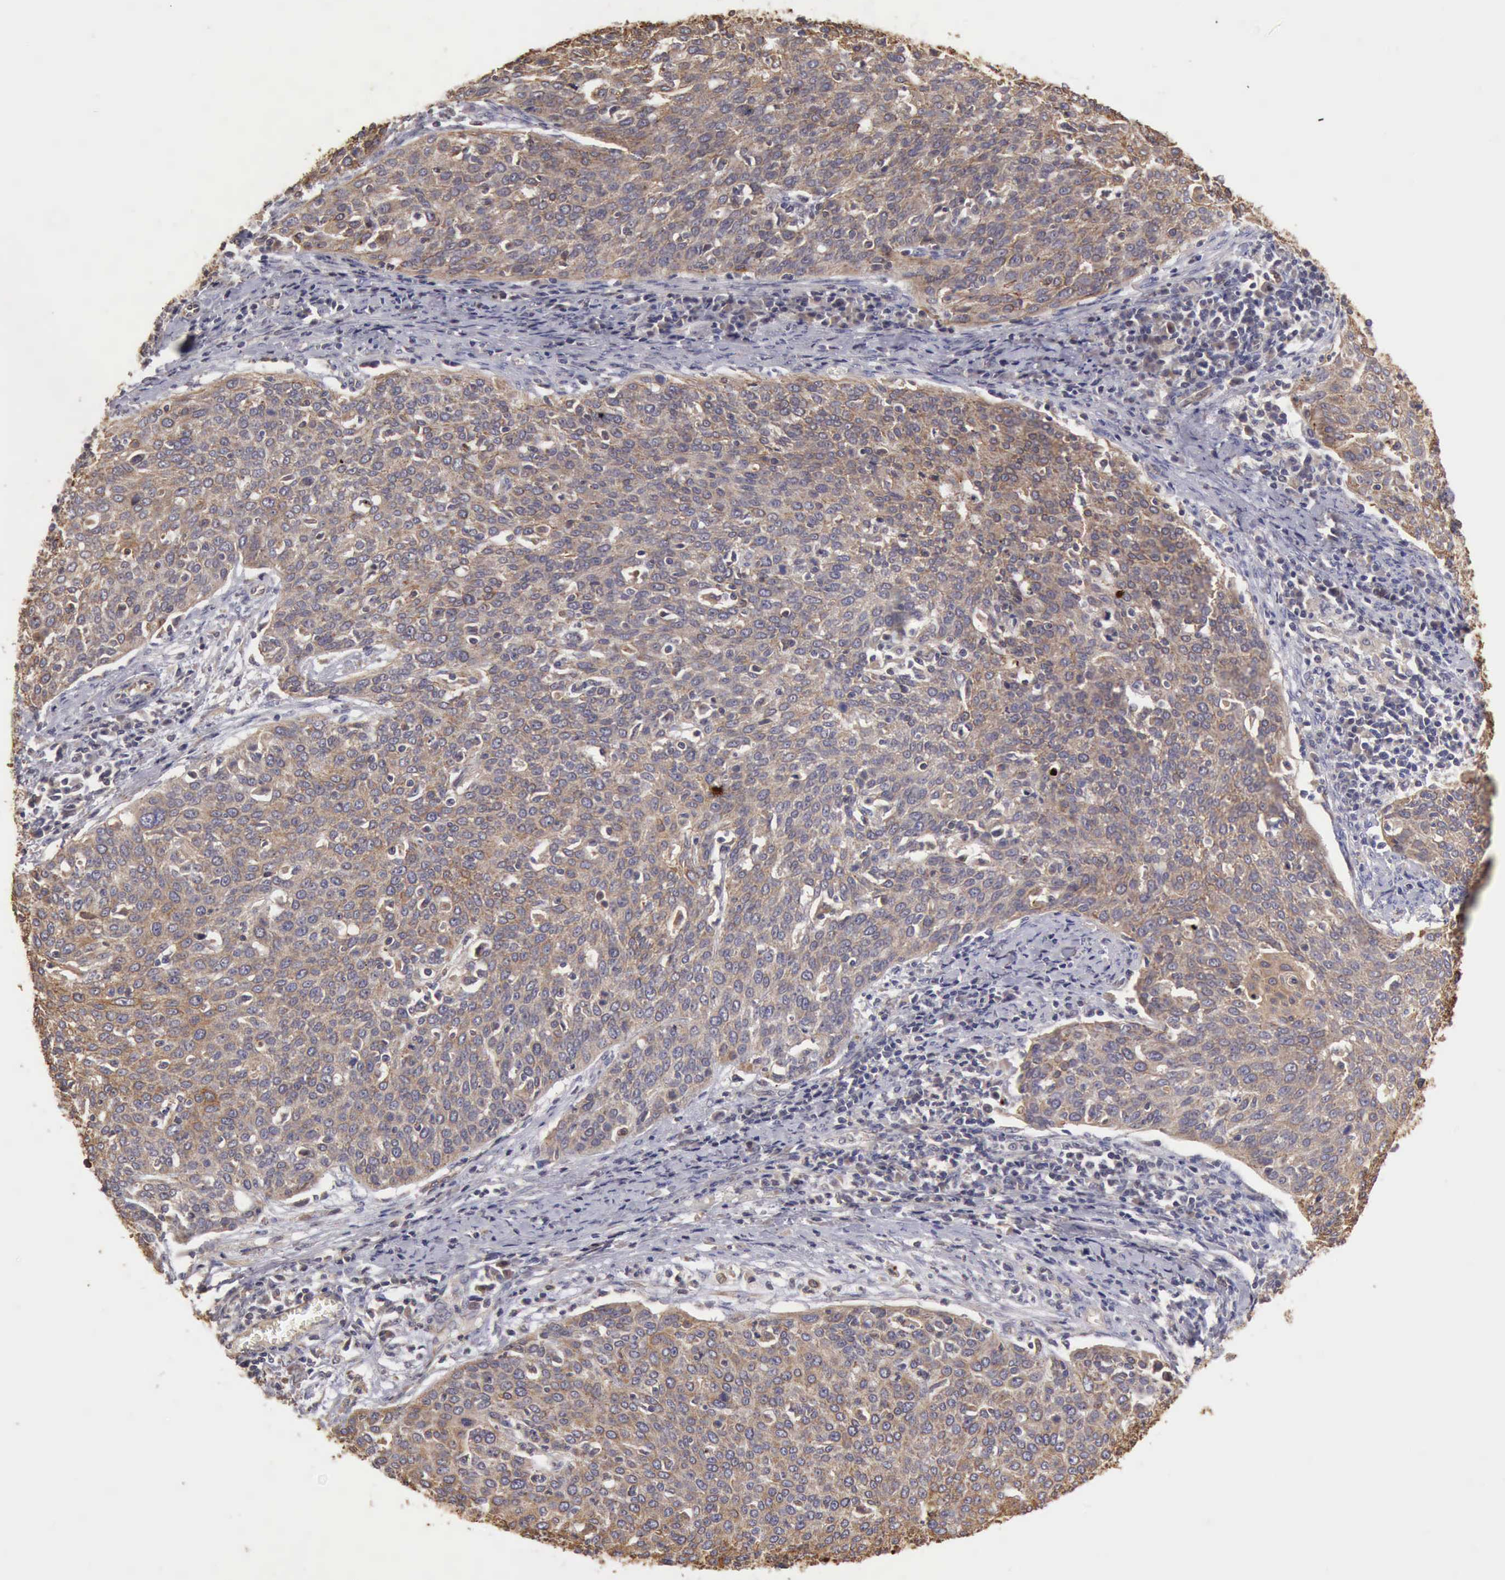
{"staining": {"intensity": "weak", "quantity": ">75%", "location": "cytoplasmic/membranous"}, "tissue": "cervical cancer", "cell_type": "Tumor cells", "image_type": "cancer", "snomed": [{"axis": "morphology", "description": "Squamous cell carcinoma, NOS"}, {"axis": "topography", "description": "Cervix"}], "caption": "Brown immunohistochemical staining in human cervical cancer displays weak cytoplasmic/membranous expression in approximately >75% of tumor cells.", "gene": "BMX", "patient": {"sex": "female", "age": 38}}